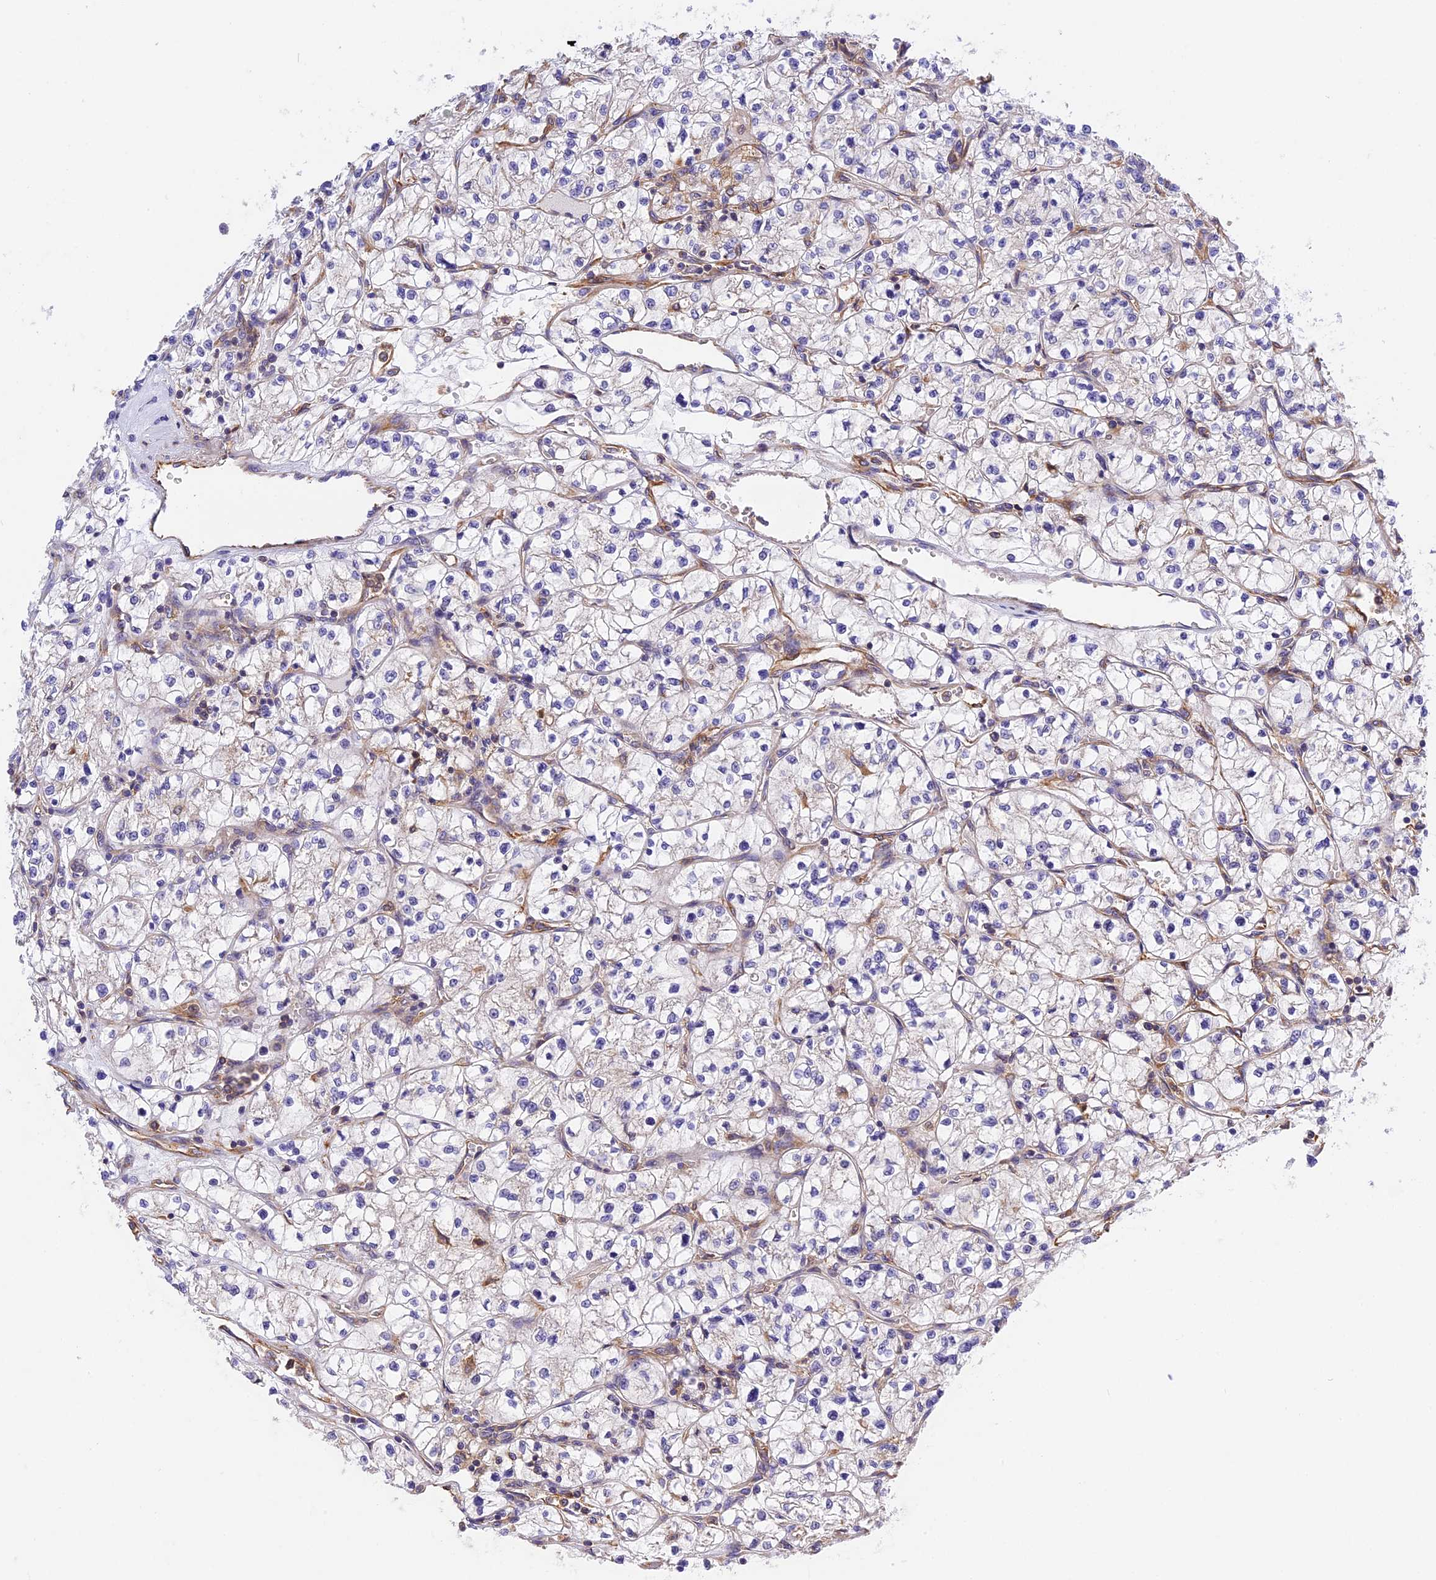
{"staining": {"intensity": "negative", "quantity": "none", "location": "none"}, "tissue": "renal cancer", "cell_type": "Tumor cells", "image_type": "cancer", "snomed": [{"axis": "morphology", "description": "Adenocarcinoma, NOS"}, {"axis": "topography", "description": "Kidney"}], "caption": "The micrograph exhibits no staining of tumor cells in renal cancer (adenocarcinoma).", "gene": "C5orf22", "patient": {"sex": "female", "age": 64}}